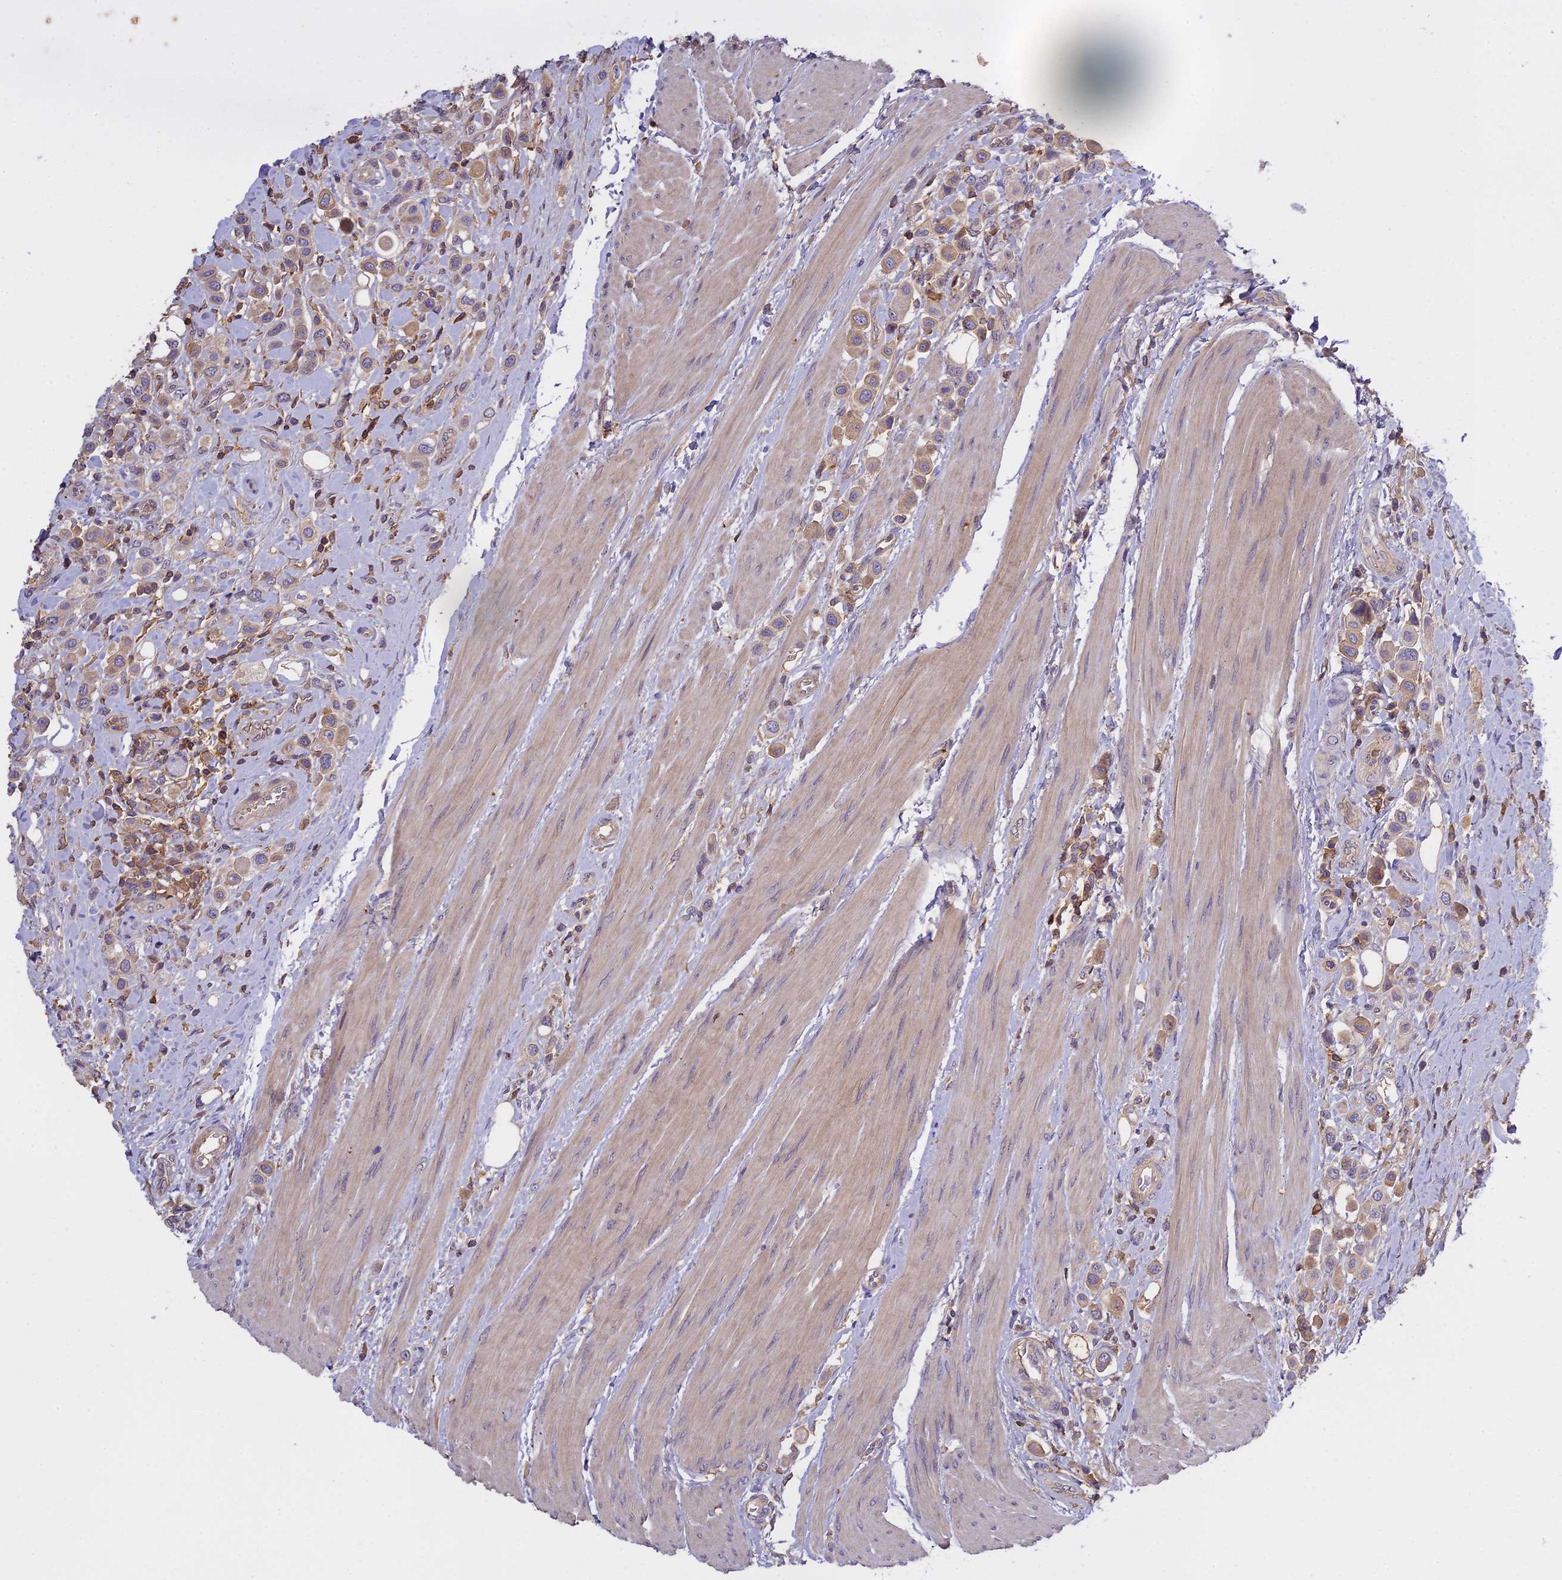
{"staining": {"intensity": "moderate", "quantity": "<25%", "location": "cytoplasmic/membranous"}, "tissue": "urothelial cancer", "cell_type": "Tumor cells", "image_type": "cancer", "snomed": [{"axis": "morphology", "description": "Urothelial carcinoma, High grade"}, {"axis": "topography", "description": "Urinary bladder"}], "caption": "Tumor cells reveal moderate cytoplasmic/membranous staining in about <25% of cells in urothelial carcinoma (high-grade). The staining was performed using DAB, with brown indicating positive protein expression. Nuclei are stained blue with hematoxylin.", "gene": "CFAP119", "patient": {"sex": "male", "age": 50}}